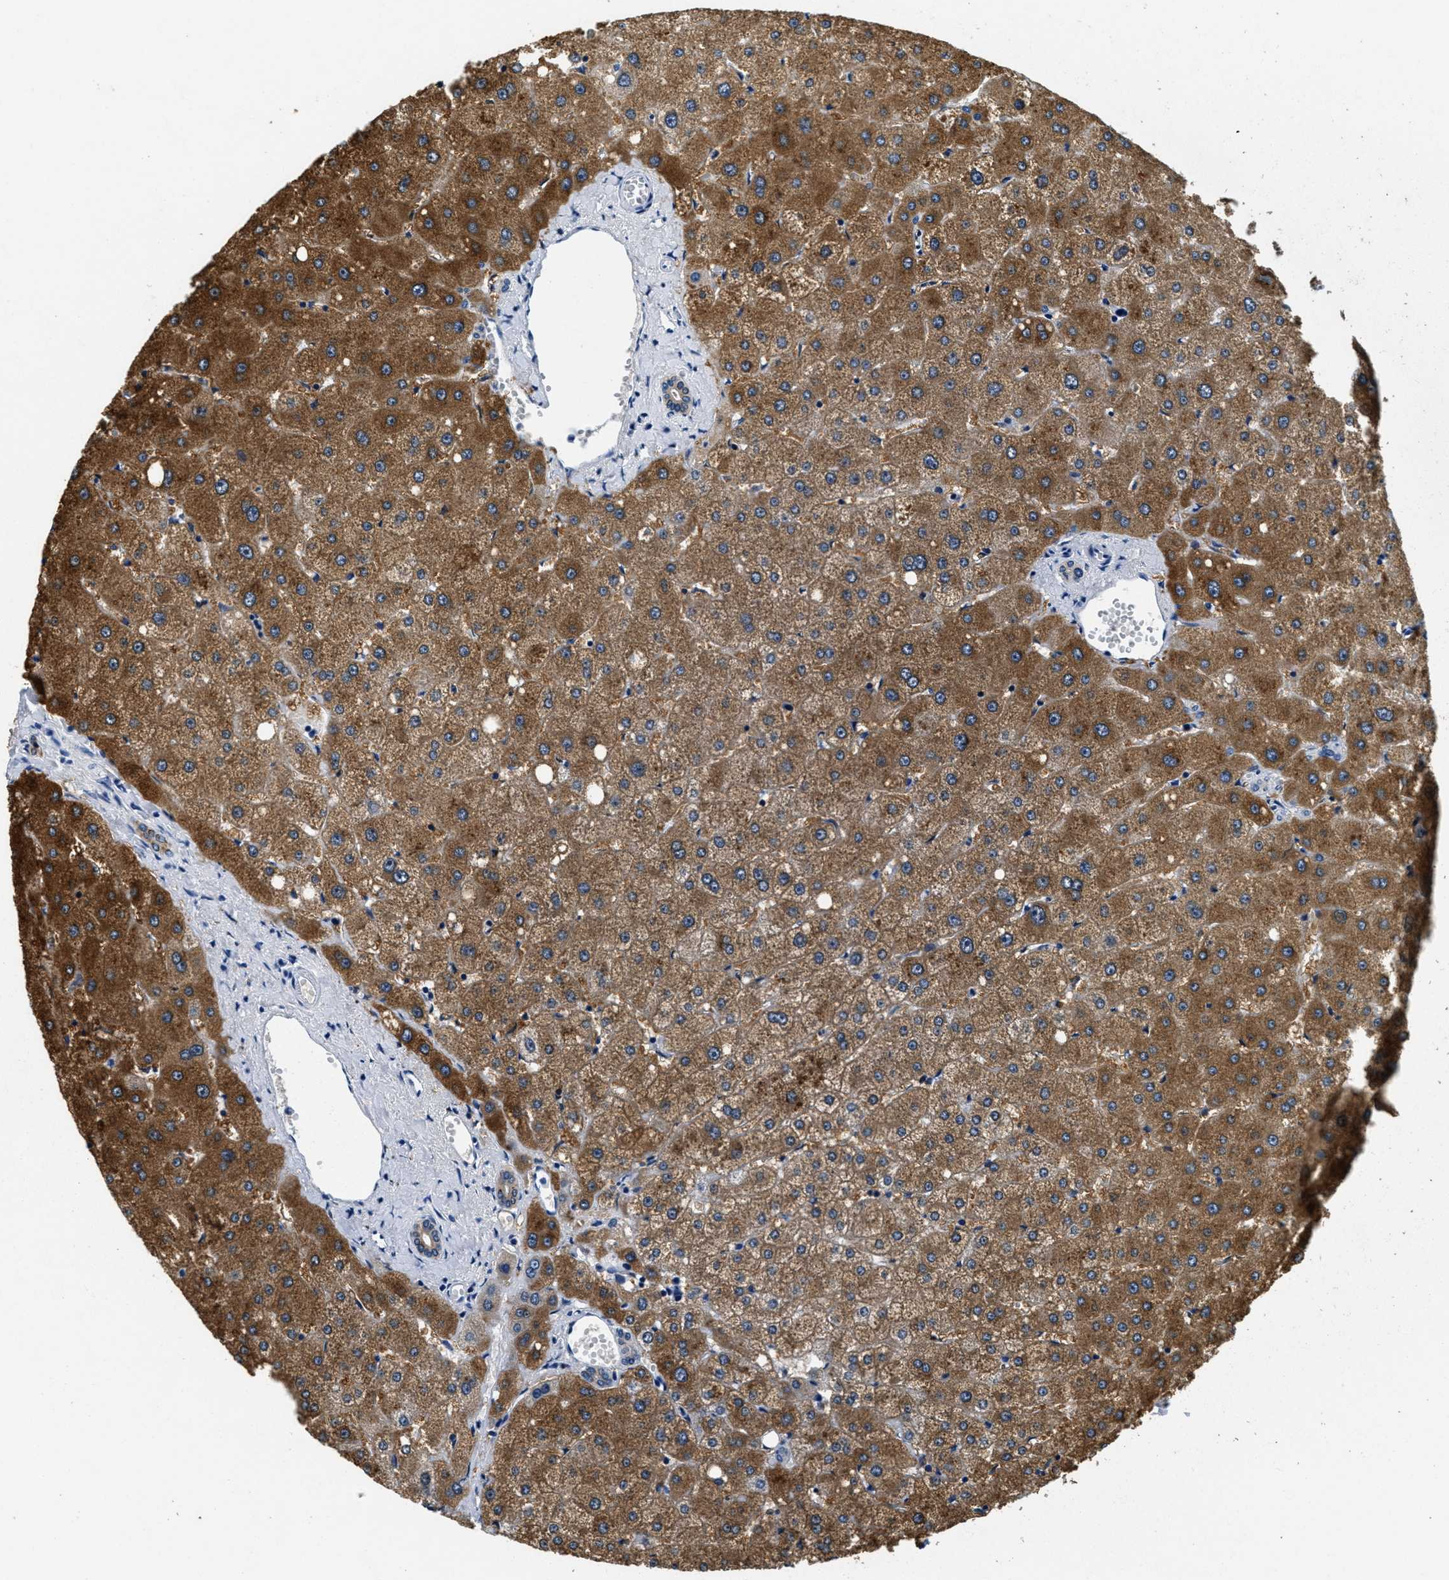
{"staining": {"intensity": "weak", "quantity": ">75%", "location": "cytoplasmic/membranous"}, "tissue": "liver", "cell_type": "Cholangiocytes", "image_type": "normal", "snomed": [{"axis": "morphology", "description": "Normal tissue, NOS"}, {"axis": "topography", "description": "Liver"}], "caption": "Weak cytoplasmic/membranous protein staining is present in approximately >75% of cholangiocytes in liver. The staining is performed using DAB (3,3'-diaminobenzidine) brown chromogen to label protein expression. The nuclei are counter-stained blue using hematoxylin.", "gene": "HS3ST2", "patient": {"sex": "male", "age": 73}}